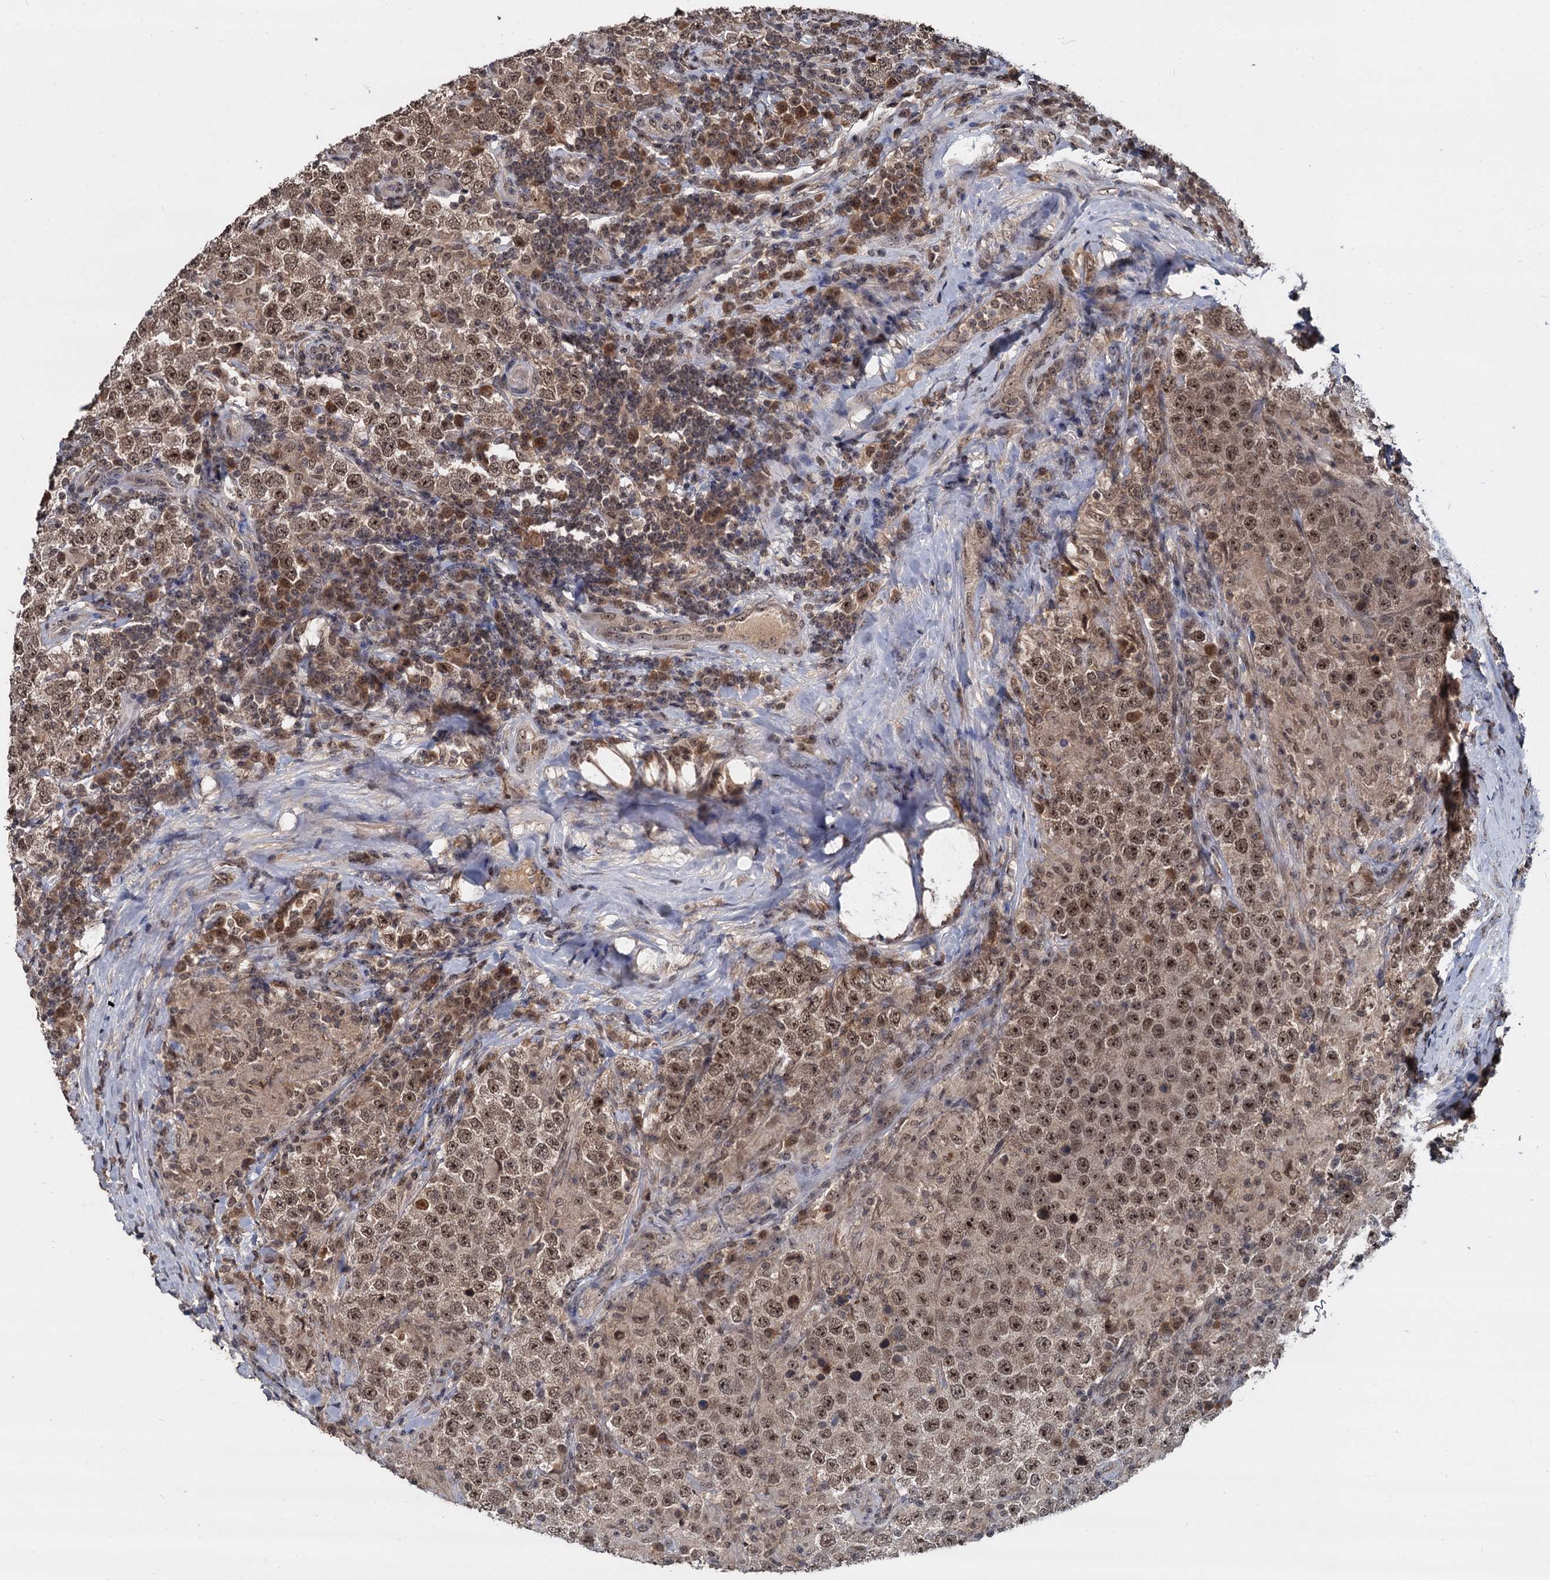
{"staining": {"intensity": "weak", "quantity": ">75%", "location": "nuclear"}, "tissue": "testis cancer", "cell_type": "Tumor cells", "image_type": "cancer", "snomed": [{"axis": "morphology", "description": "Normal tissue, NOS"}, {"axis": "morphology", "description": "Urothelial carcinoma, High grade"}, {"axis": "morphology", "description": "Seminoma, NOS"}, {"axis": "morphology", "description": "Carcinoma, Embryonal, NOS"}, {"axis": "topography", "description": "Urinary bladder"}, {"axis": "topography", "description": "Testis"}], "caption": "Protein staining of high-grade urothelial carcinoma (testis) tissue reveals weak nuclear staining in approximately >75% of tumor cells. Immunohistochemistry (ihc) stains the protein in brown and the nuclei are stained blue.", "gene": "FAM216B", "patient": {"sex": "male", "age": 41}}